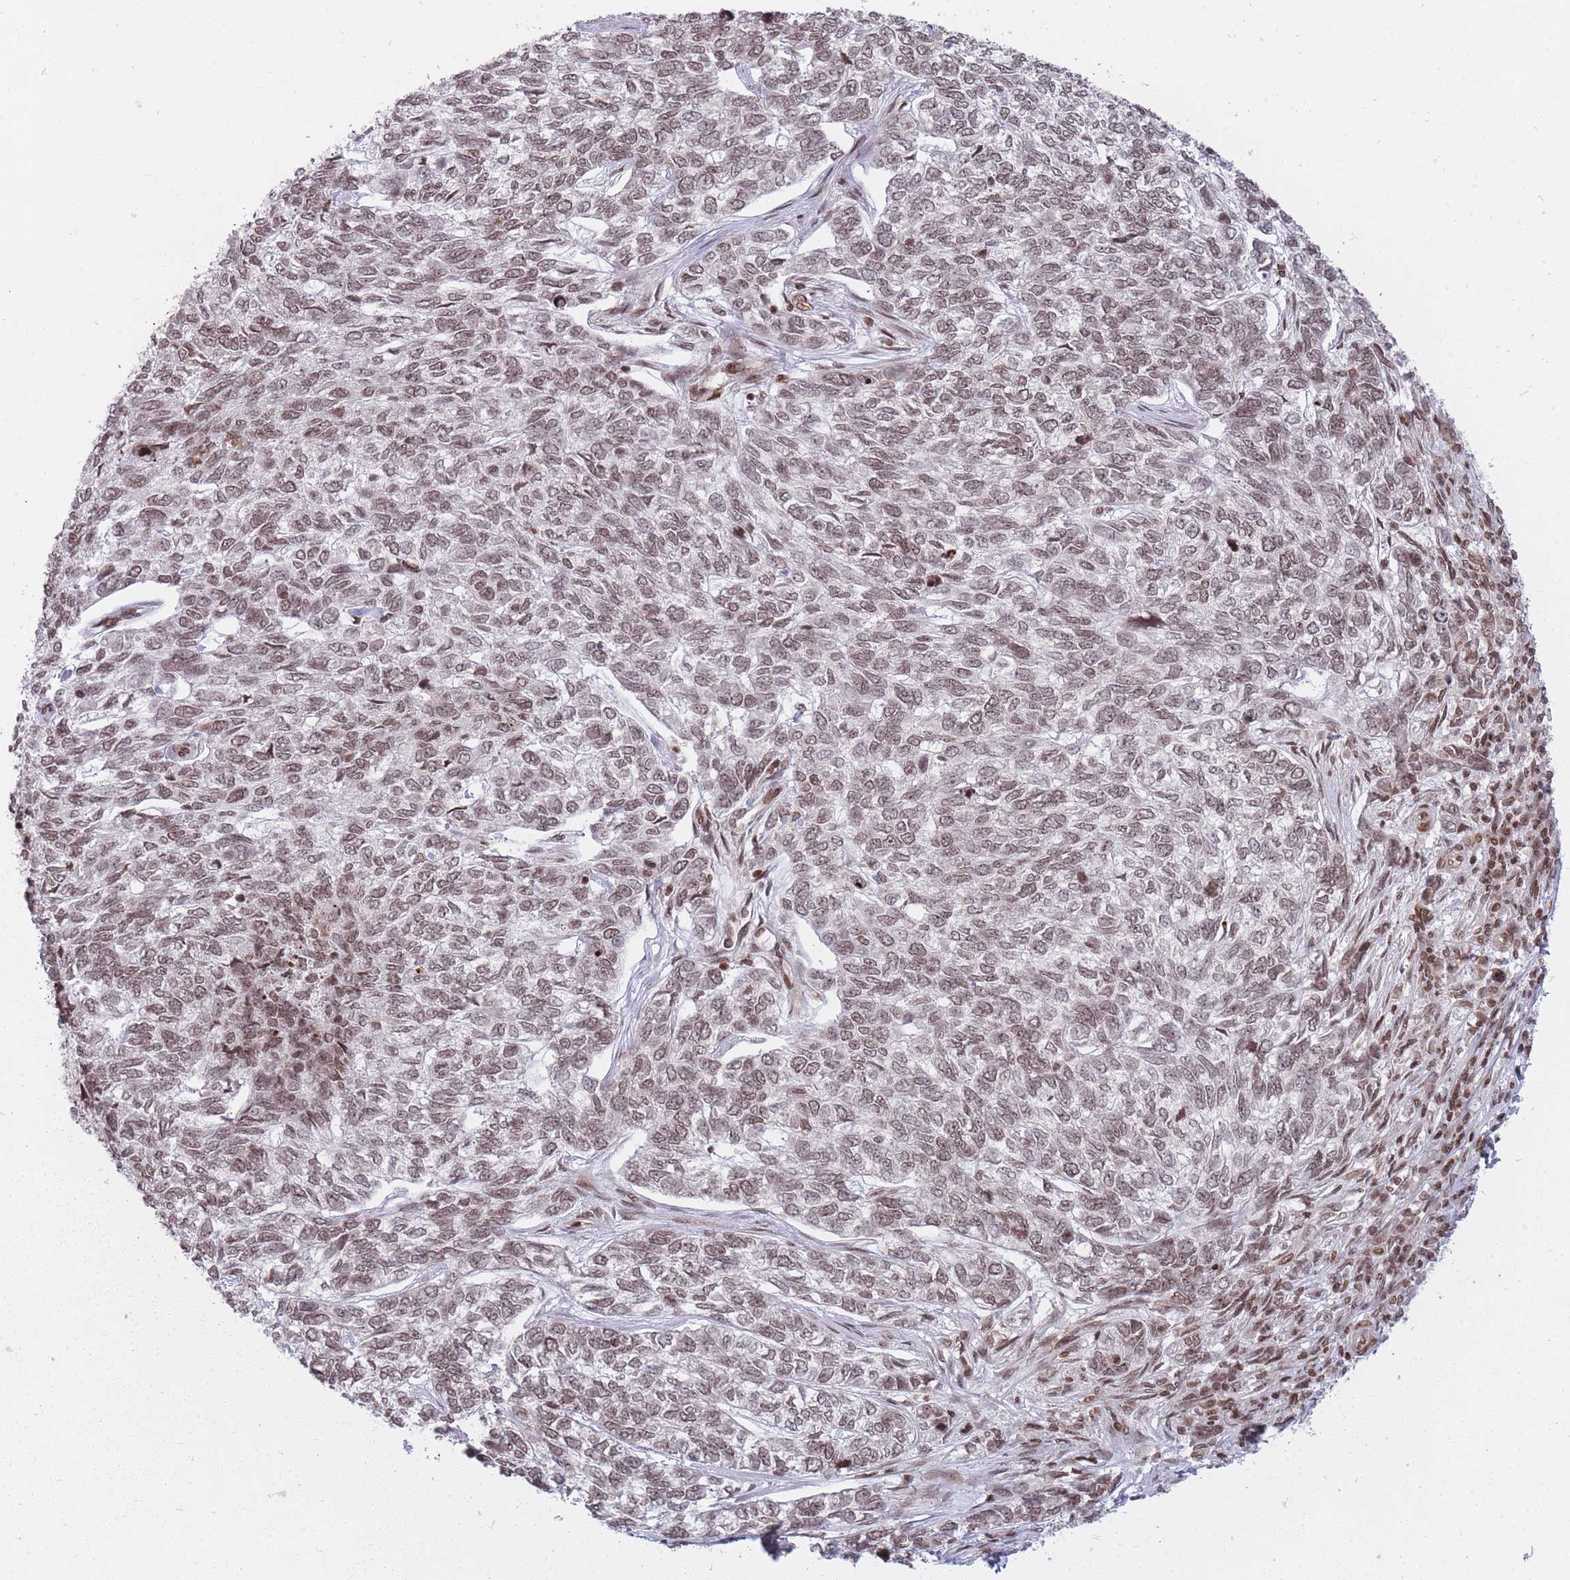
{"staining": {"intensity": "moderate", "quantity": ">75%", "location": "nuclear"}, "tissue": "skin cancer", "cell_type": "Tumor cells", "image_type": "cancer", "snomed": [{"axis": "morphology", "description": "Basal cell carcinoma"}, {"axis": "topography", "description": "Skin"}], "caption": "Moderate nuclear staining for a protein is present in about >75% of tumor cells of skin basal cell carcinoma using immunohistochemistry.", "gene": "TMC6", "patient": {"sex": "female", "age": 65}}